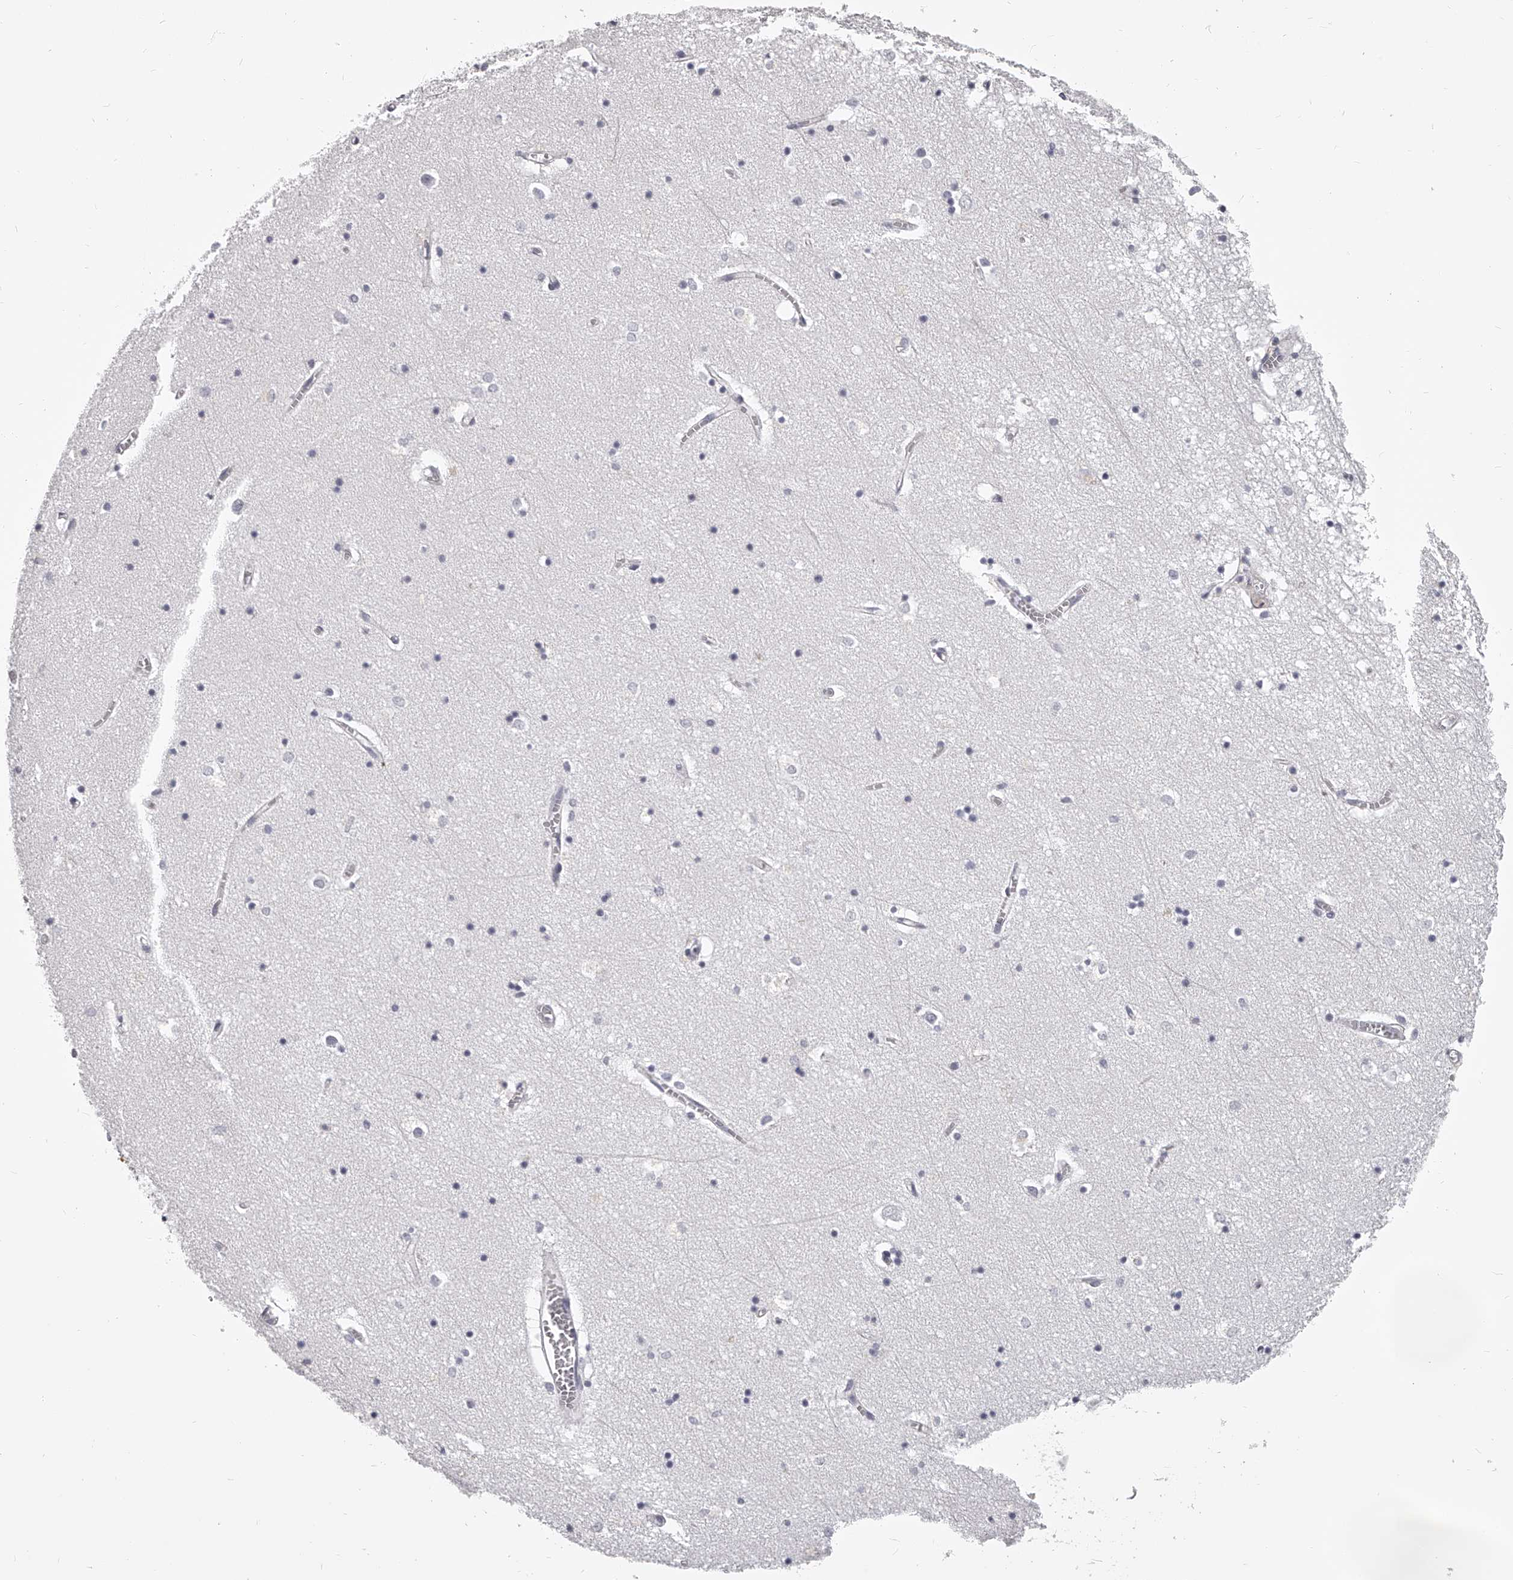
{"staining": {"intensity": "negative", "quantity": "none", "location": "none"}, "tissue": "hippocampus", "cell_type": "Glial cells", "image_type": "normal", "snomed": [{"axis": "morphology", "description": "Normal tissue, NOS"}, {"axis": "topography", "description": "Hippocampus"}], "caption": "High power microscopy image of an IHC image of normal hippocampus, revealing no significant expression in glial cells.", "gene": "DMRT1", "patient": {"sex": "male", "age": 70}}